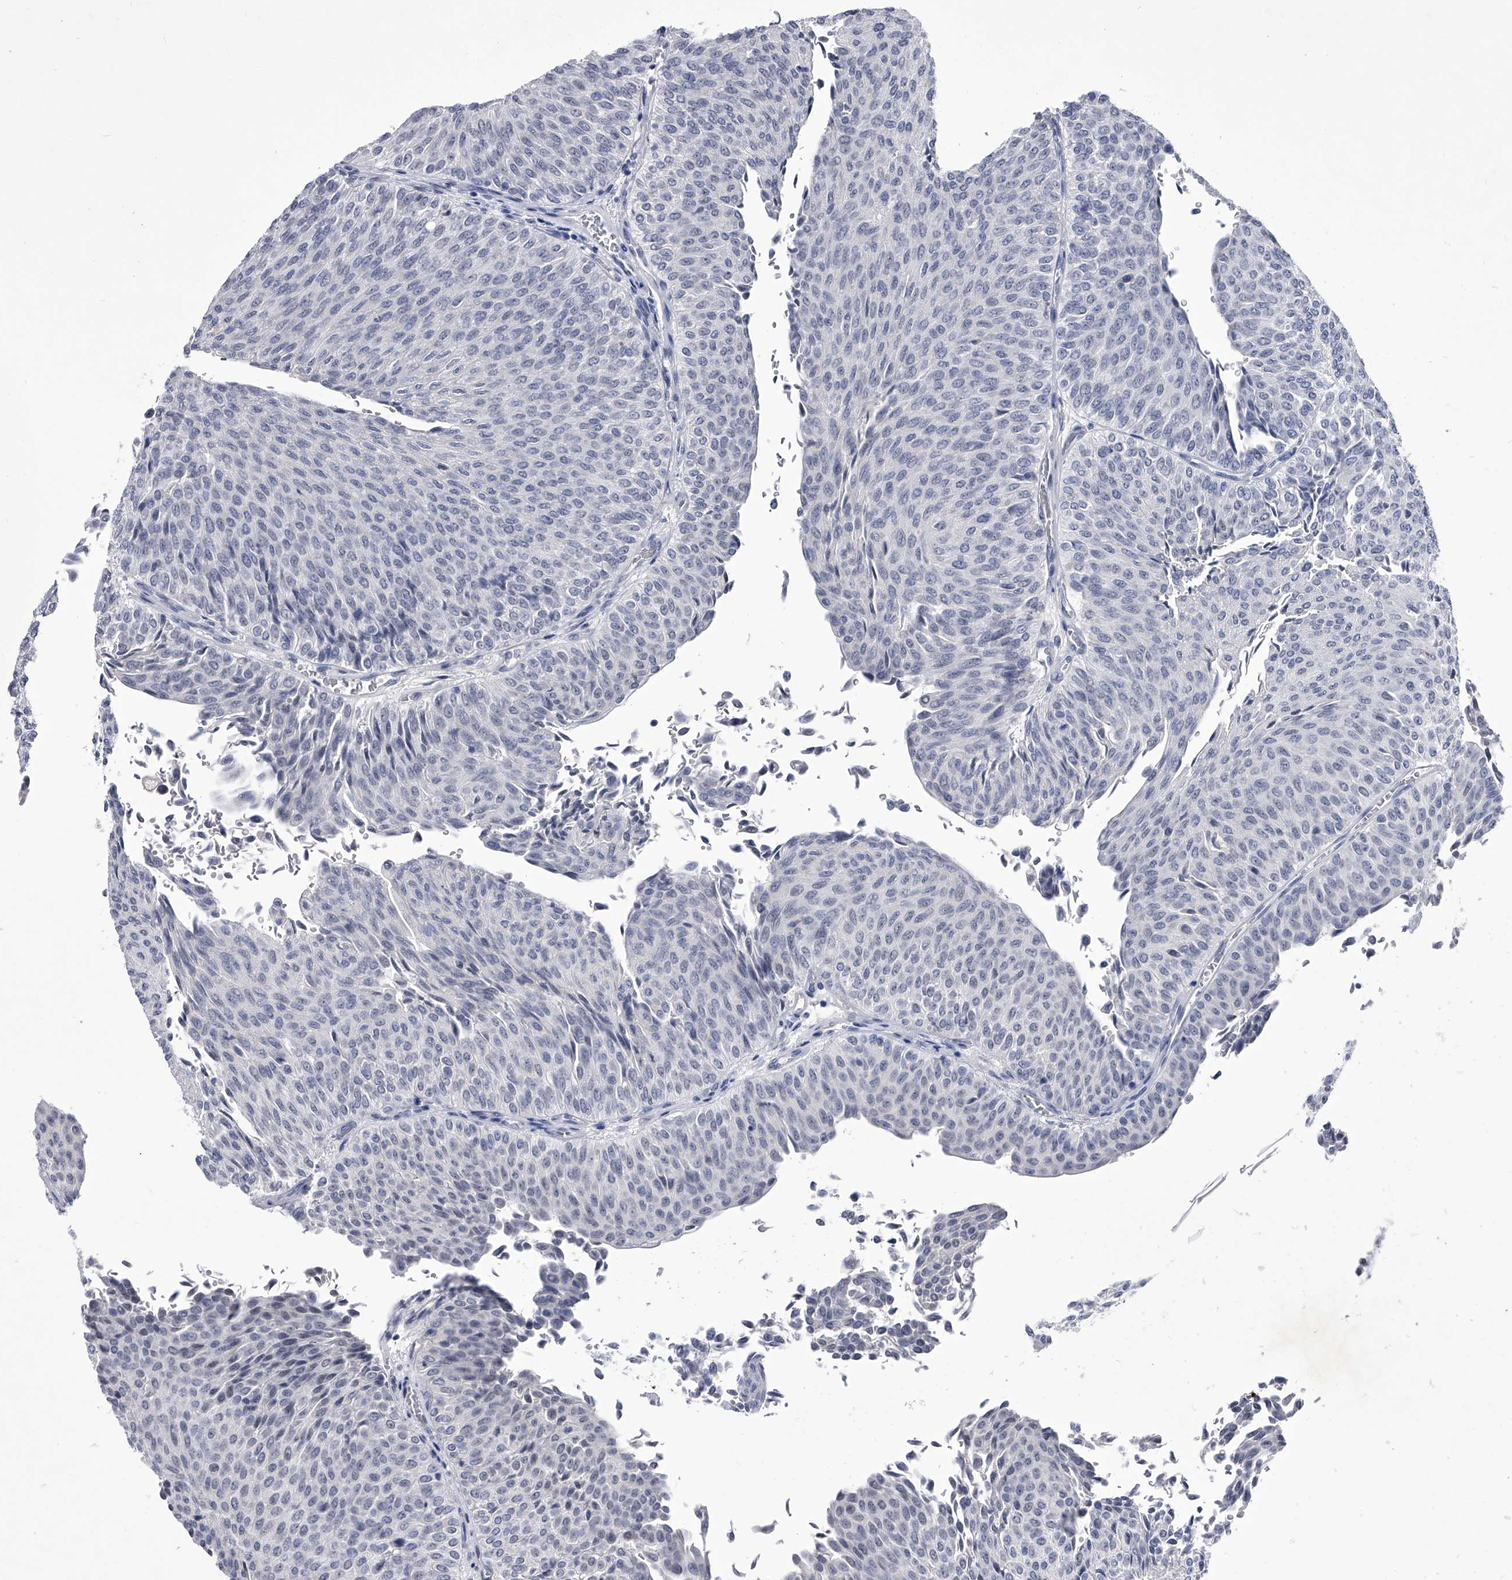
{"staining": {"intensity": "negative", "quantity": "none", "location": "none"}, "tissue": "urothelial cancer", "cell_type": "Tumor cells", "image_type": "cancer", "snomed": [{"axis": "morphology", "description": "Urothelial carcinoma, Low grade"}, {"axis": "topography", "description": "Urinary bladder"}], "caption": "High power microscopy photomicrograph of an immunohistochemistry (IHC) photomicrograph of urothelial cancer, revealing no significant expression in tumor cells.", "gene": "CRISP2", "patient": {"sex": "male", "age": 78}}